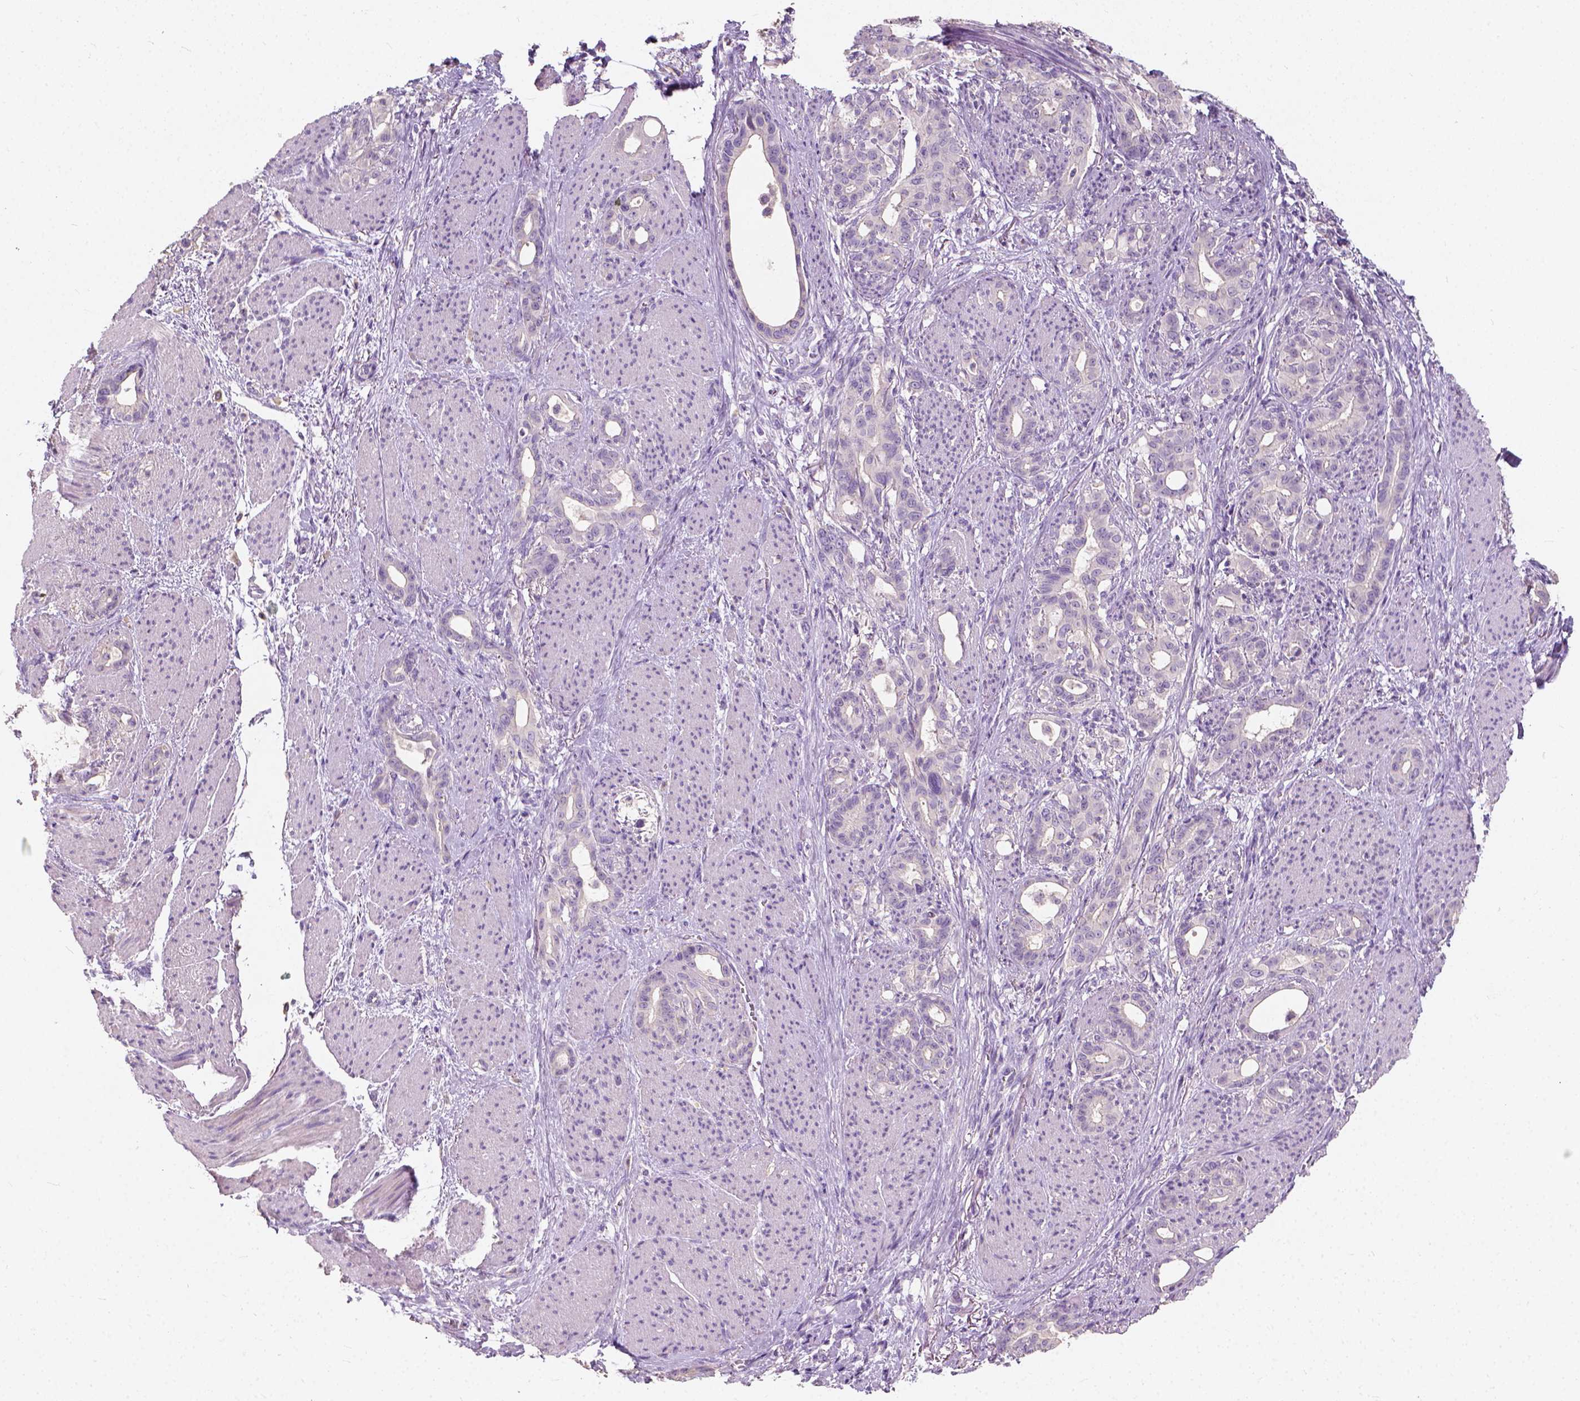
{"staining": {"intensity": "negative", "quantity": "none", "location": "none"}, "tissue": "stomach cancer", "cell_type": "Tumor cells", "image_type": "cancer", "snomed": [{"axis": "morphology", "description": "Normal tissue, NOS"}, {"axis": "morphology", "description": "Adenocarcinoma, NOS"}, {"axis": "topography", "description": "Esophagus"}, {"axis": "topography", "description": "Stomach, upper"}], "caption": "The immunohistochemistry image has no significant staining in tumor cells of adenocarcinoma (stomach) tissue.", "gene": "DHCR24", "patient": {"sex": "male", "age": 62}}